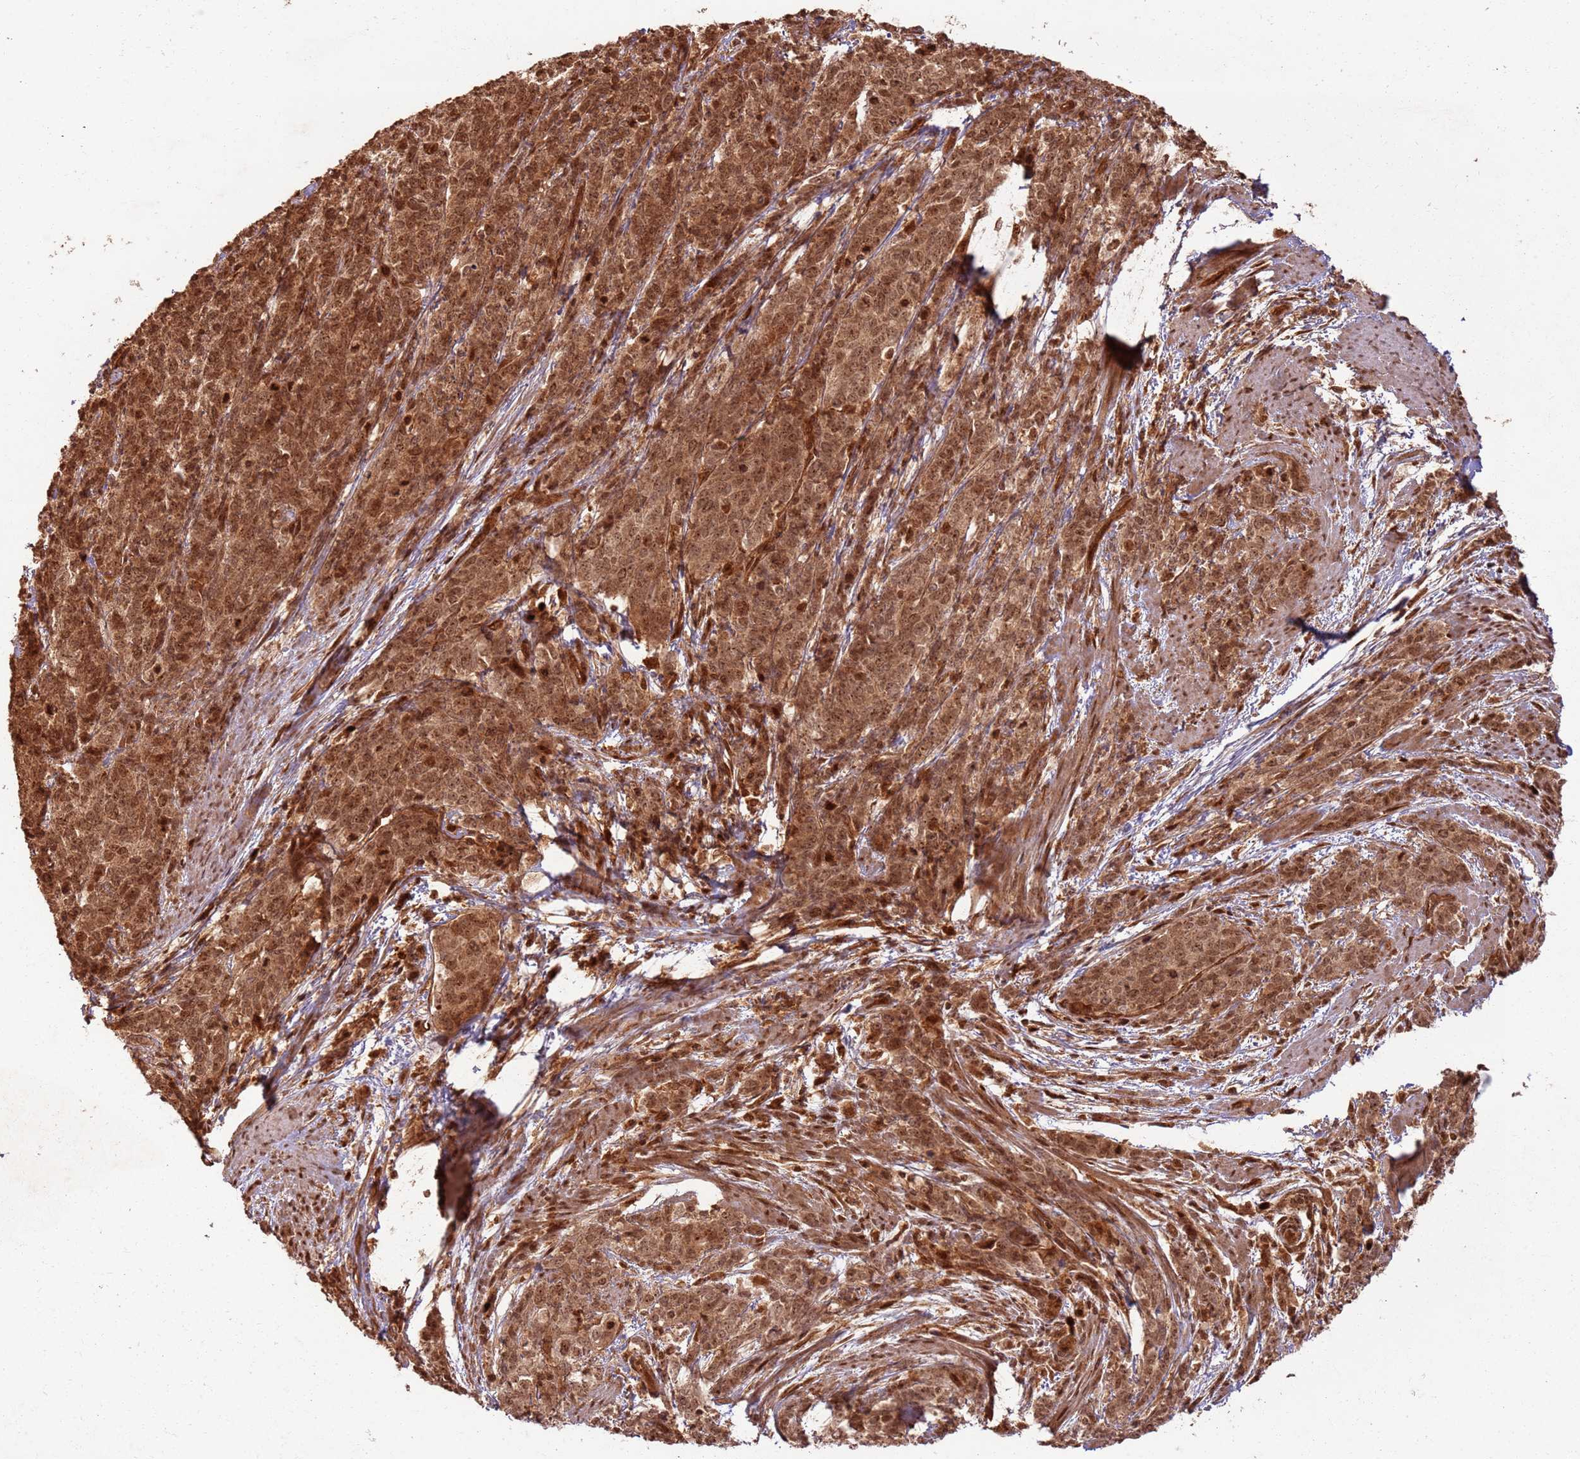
{"staining": {"intensity": "strong", "quantity": ">75%", "location": "cytoplasmic/membranous,nuclear"}, "tissue": "cervical cancer", "cell_type": "Tumor cells", "image_type": "cancer", "snomed": [{"axis": "morphology", "description": "Squamous cell carcinoma, NOS"}, {"axis": "topography", "description": "Cervix"}], "caption": "An IHC micrograph of neoplastic tissue is shown. Protein staining in brown highlights strong cytoplasmic/membranous and nuclear positivity in cervical cancer within tumor cells.", "gene": "TBC1D13", "patient": {"sex": "female", "age": 60}}